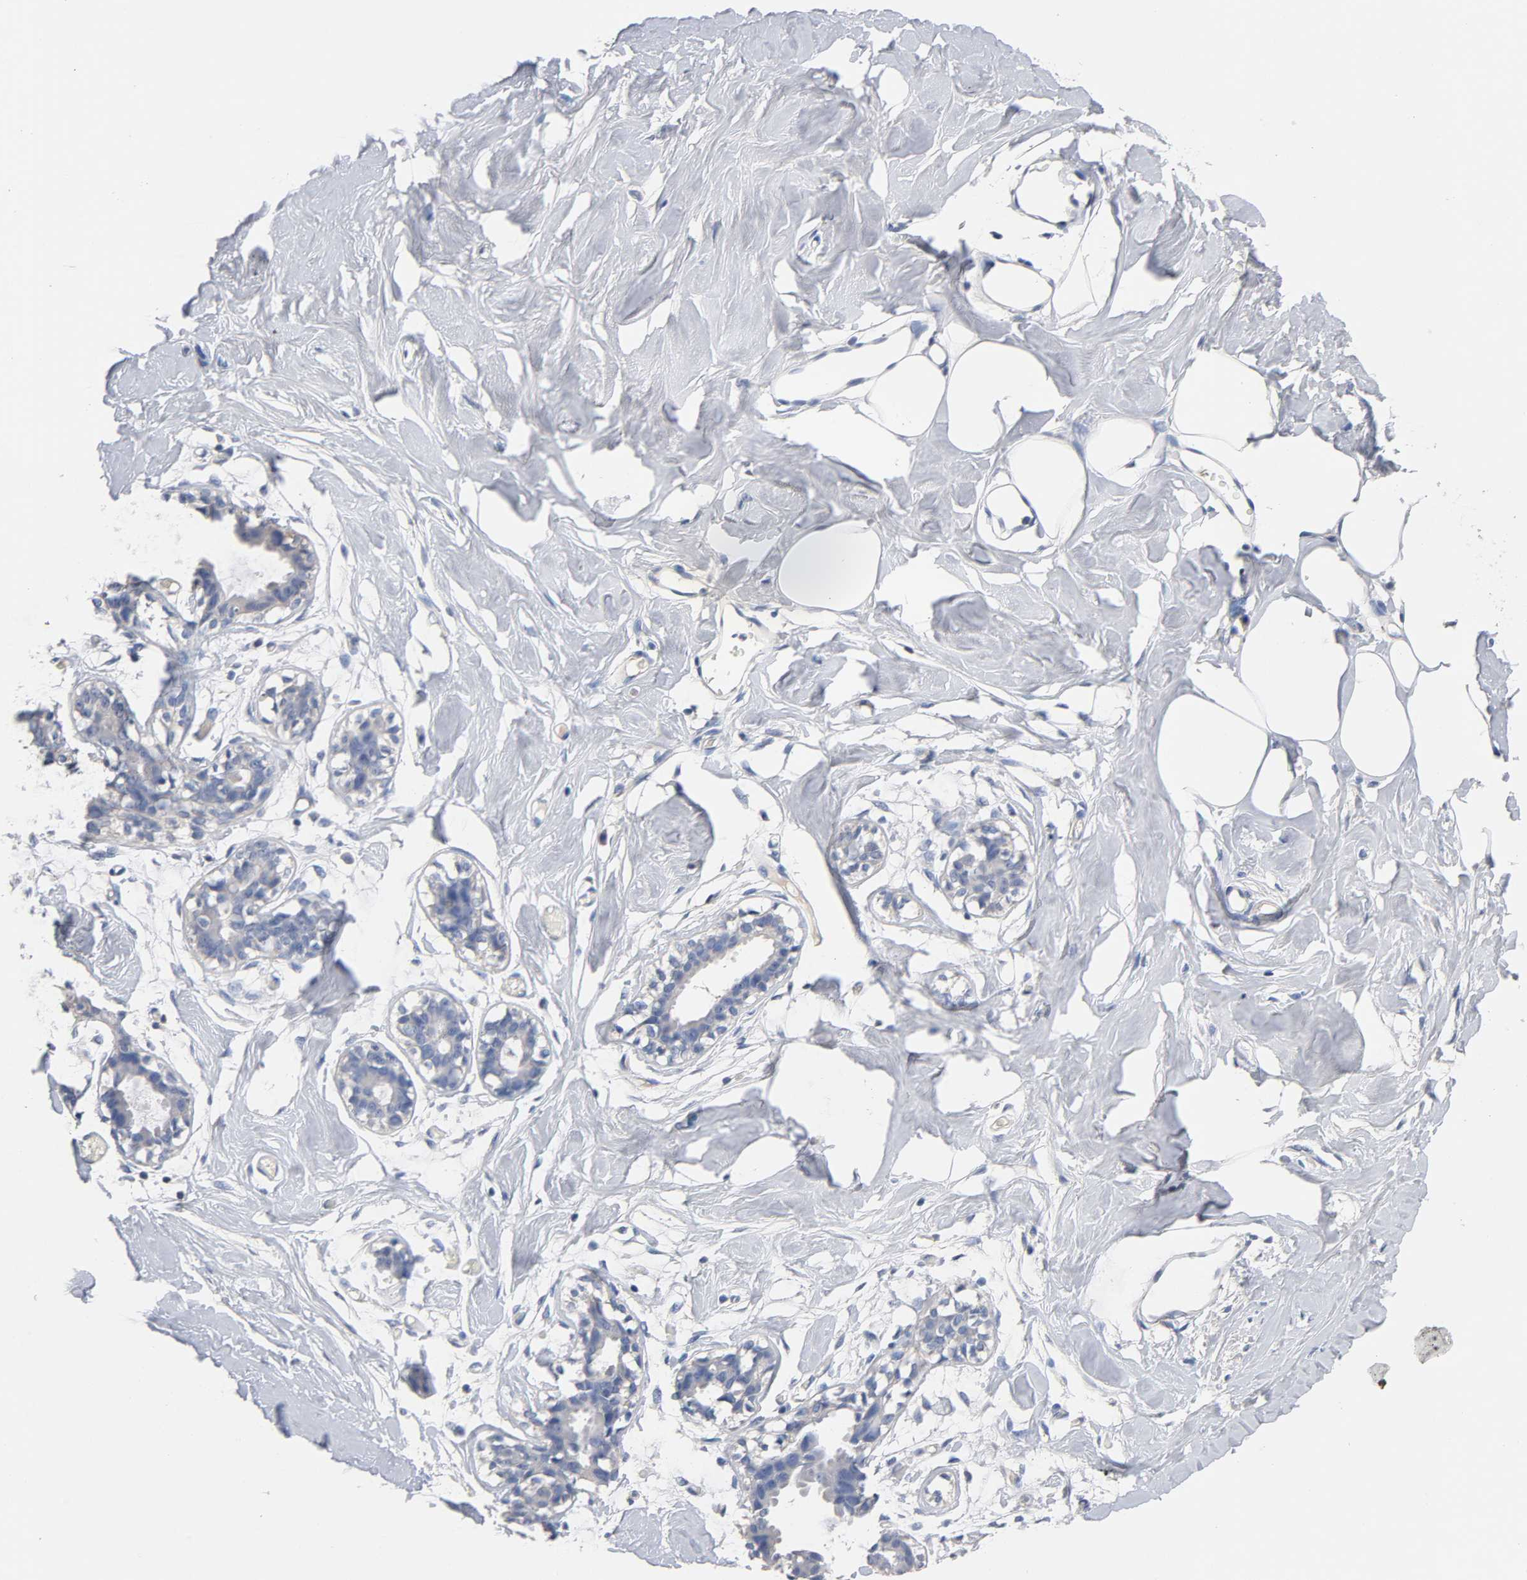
{"staining": {"intensity": "negative", "quantity": "none", "location": "none"}, "tissue": "breast", "cell_type": "Adipocytes", "image_type": "normal", "snomed": [{"axis": "morphology", "description": "Normal tissue, NOS"}, {"axis": "topography", "description": "Breast"}, {"axis": "topography", "description": "Adipose tissue"}], "caption": "DAB immunohistochemical staining of benign human breast reveals no significant expression in adipocytes. Brightfield microscopy of immunohistochemistry stained with DAB (brown) and hematoxylin (blue), captured at high magnification.", "gene": "ZCCHC13", "patient": {"sex": "female", "age": 25}}